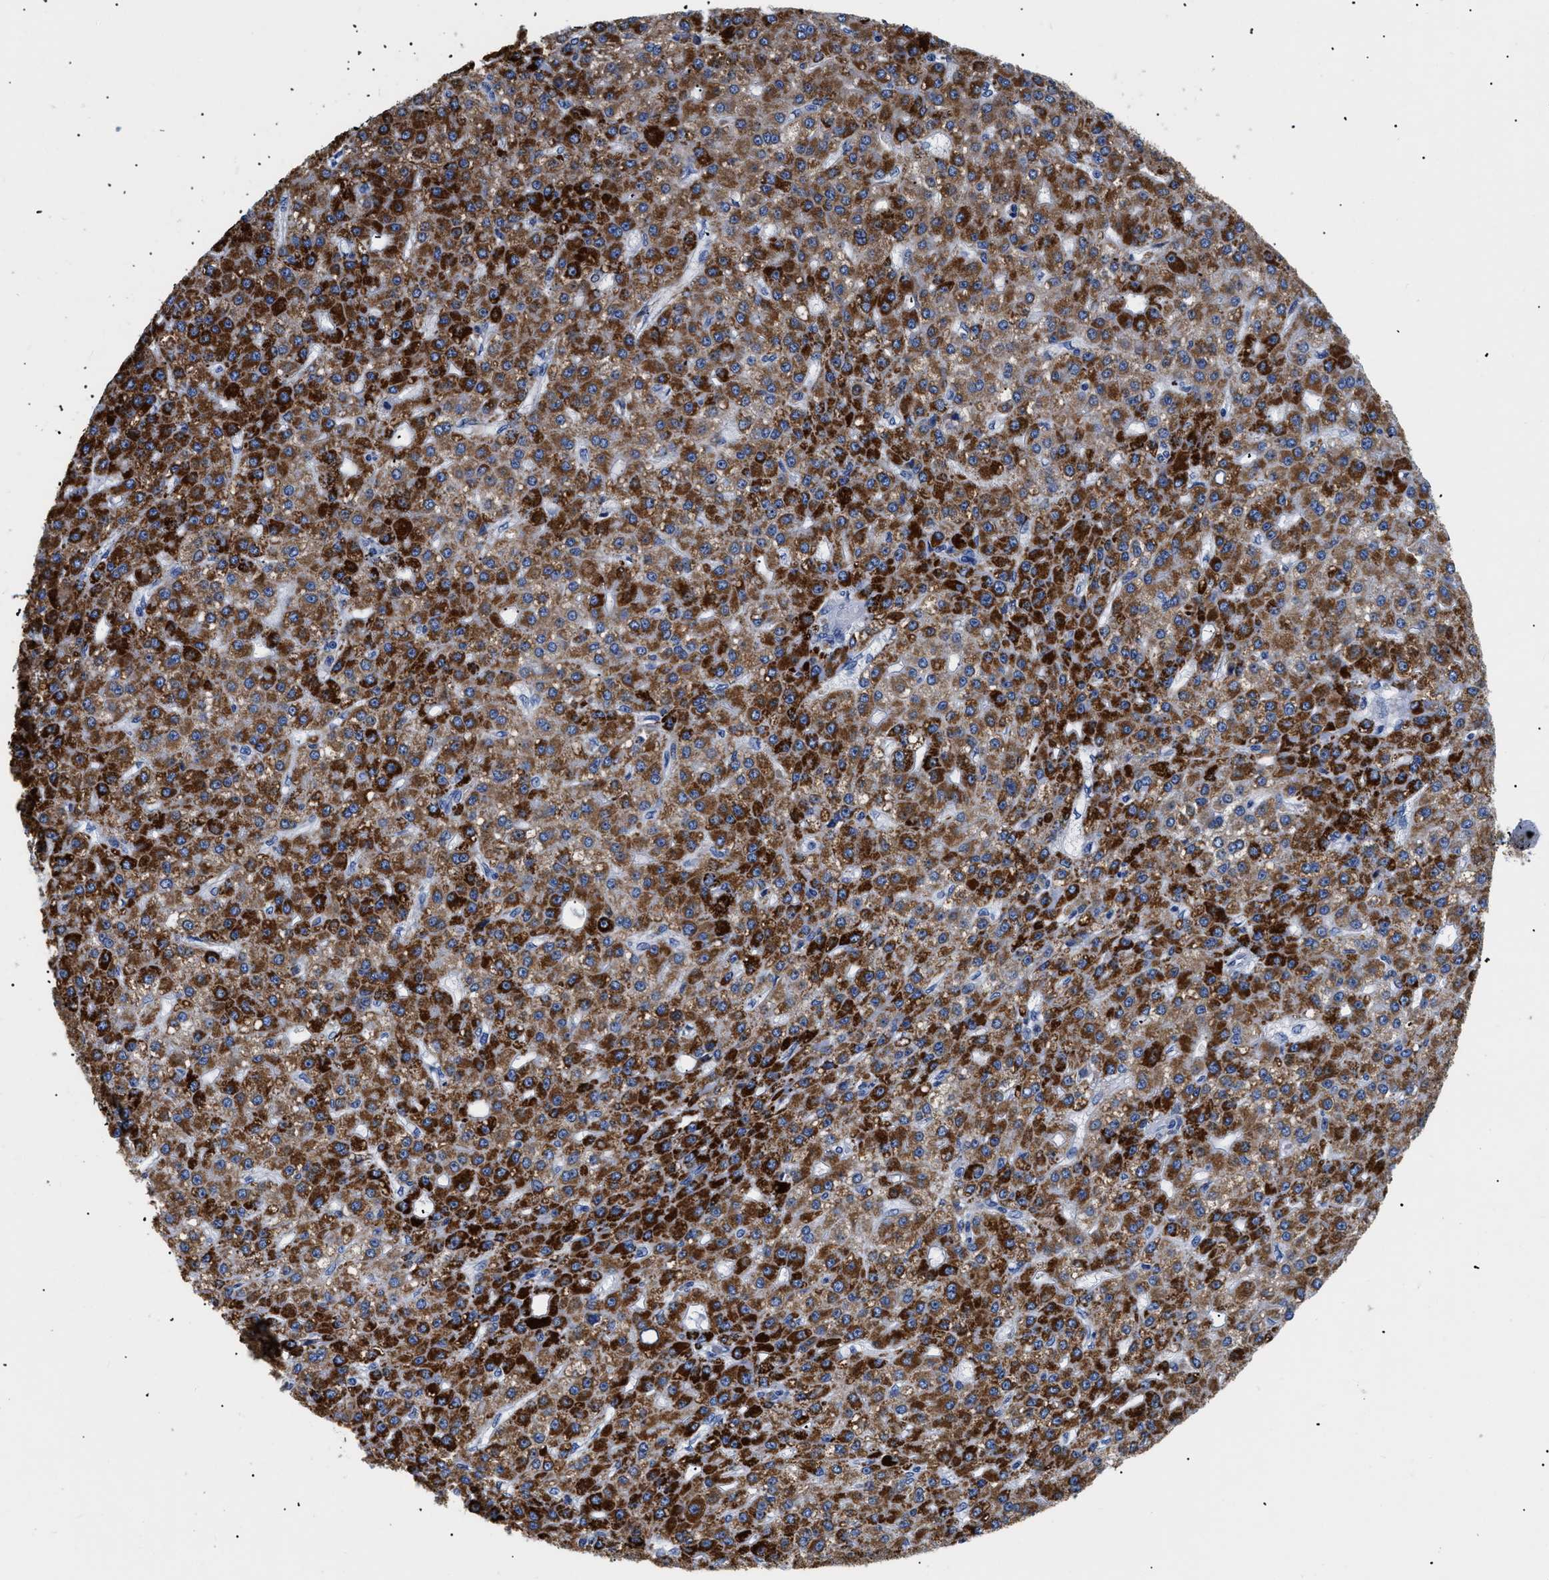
{"staining": {"intensity": "strong", "quantity": ">75%", "location": "cytoplasmic/membranous"}, "tissue": "liver cancer", "cell_type": "Tumor cells", "image_type": "cancer", "snomed": [{"axis": "morphology", "description": "Carcinoma, Hepatocellular, NOS"}, {"axis": "topography", "description": "Liver"}], "caption": "Immunohistochemical staining of human liver cancer shows strong cytoplasmic/membranous protein expression in about >75% of tumor cells.", "gene": "GPR149", "patient": {"sex": "male", "age": 67}}